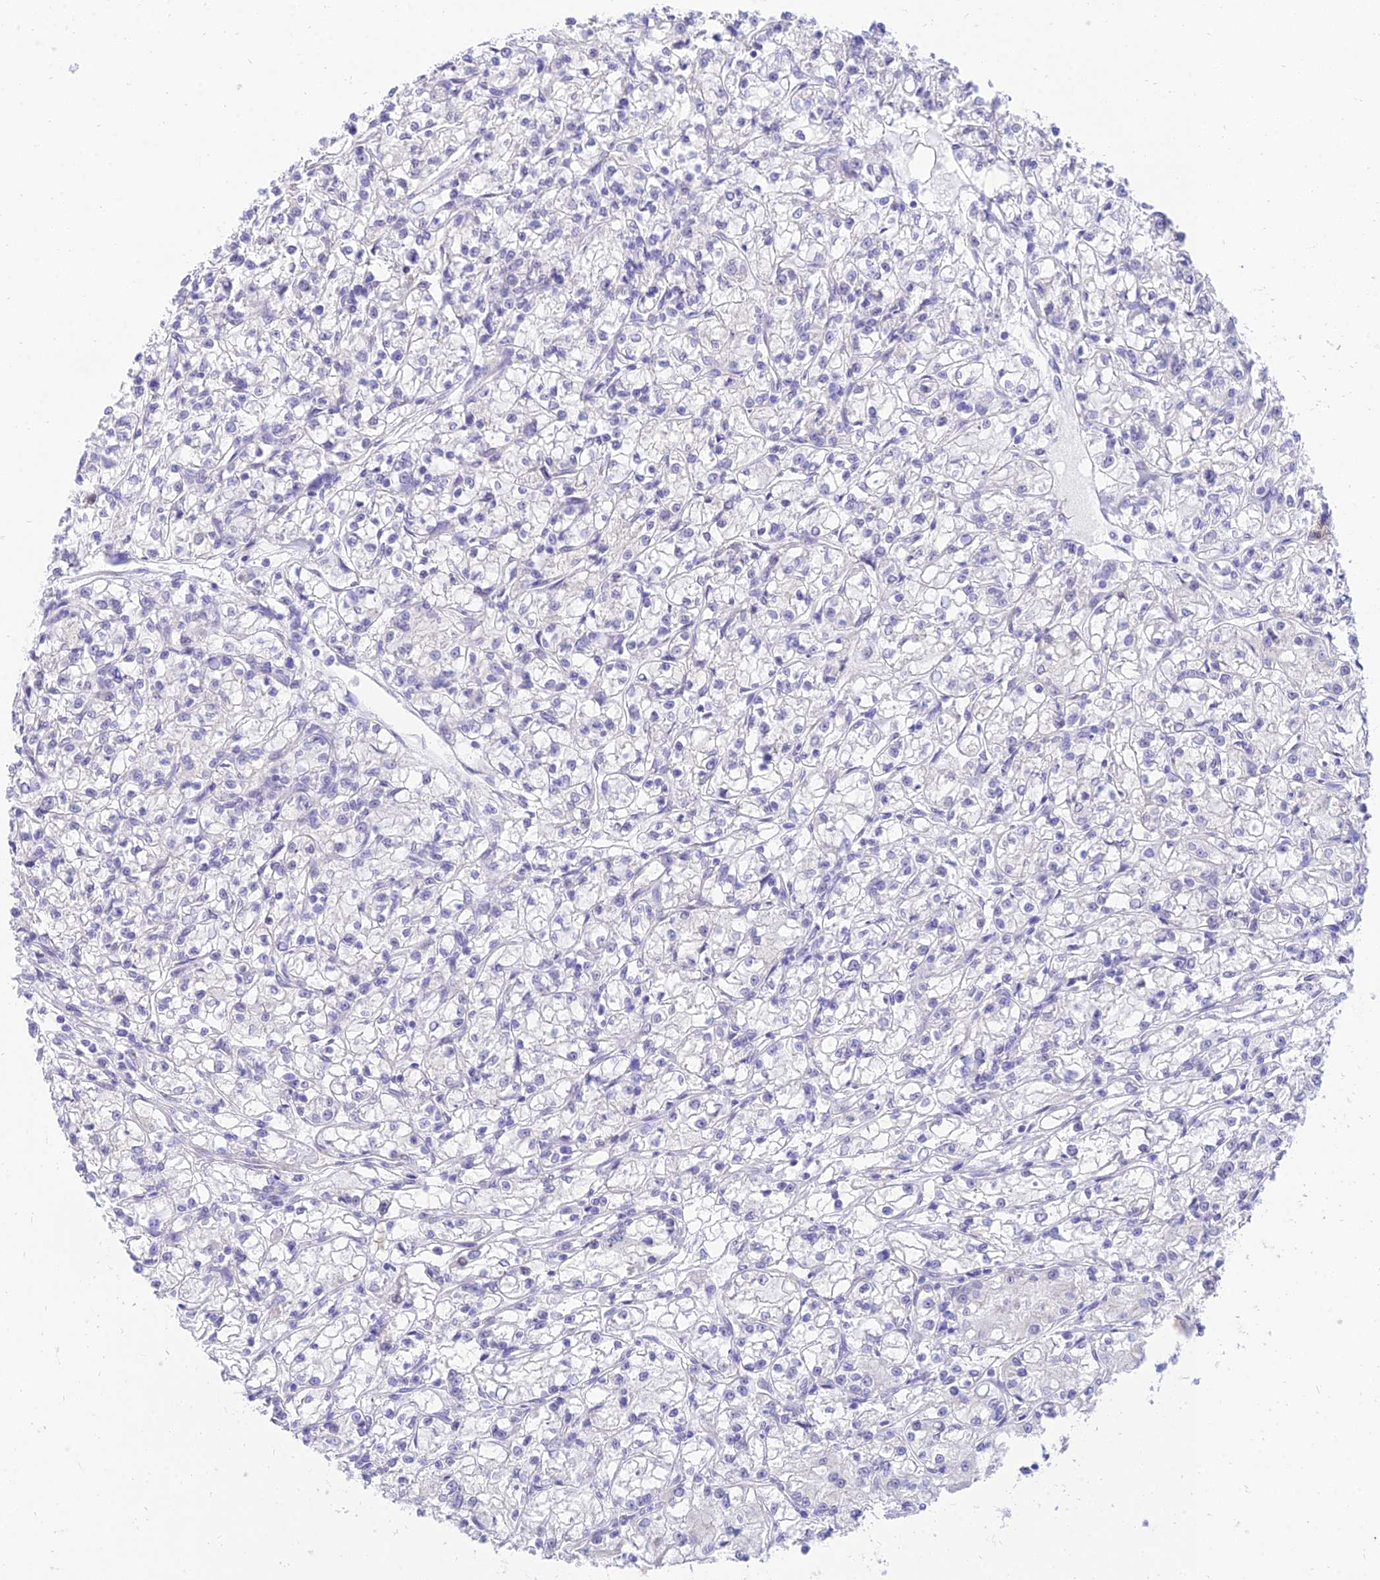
{"staining": {"intensity": "negative", "quantity": "none", "location": "none"}, "tissue": "renal cancer", "cell_type": "Tumor cells", "image_type": "cancer", "snomed": [{"axis": "morphology", "description": "Adenocarcinoma, NOS"}, {"axis": "topography", "description": "Kidney"}], "caption": "The image reveals no staining of tumor cells in renal adenocarcinoma.", "gene": "TAC3", "patient": {"sex": "female", "age": 59}}